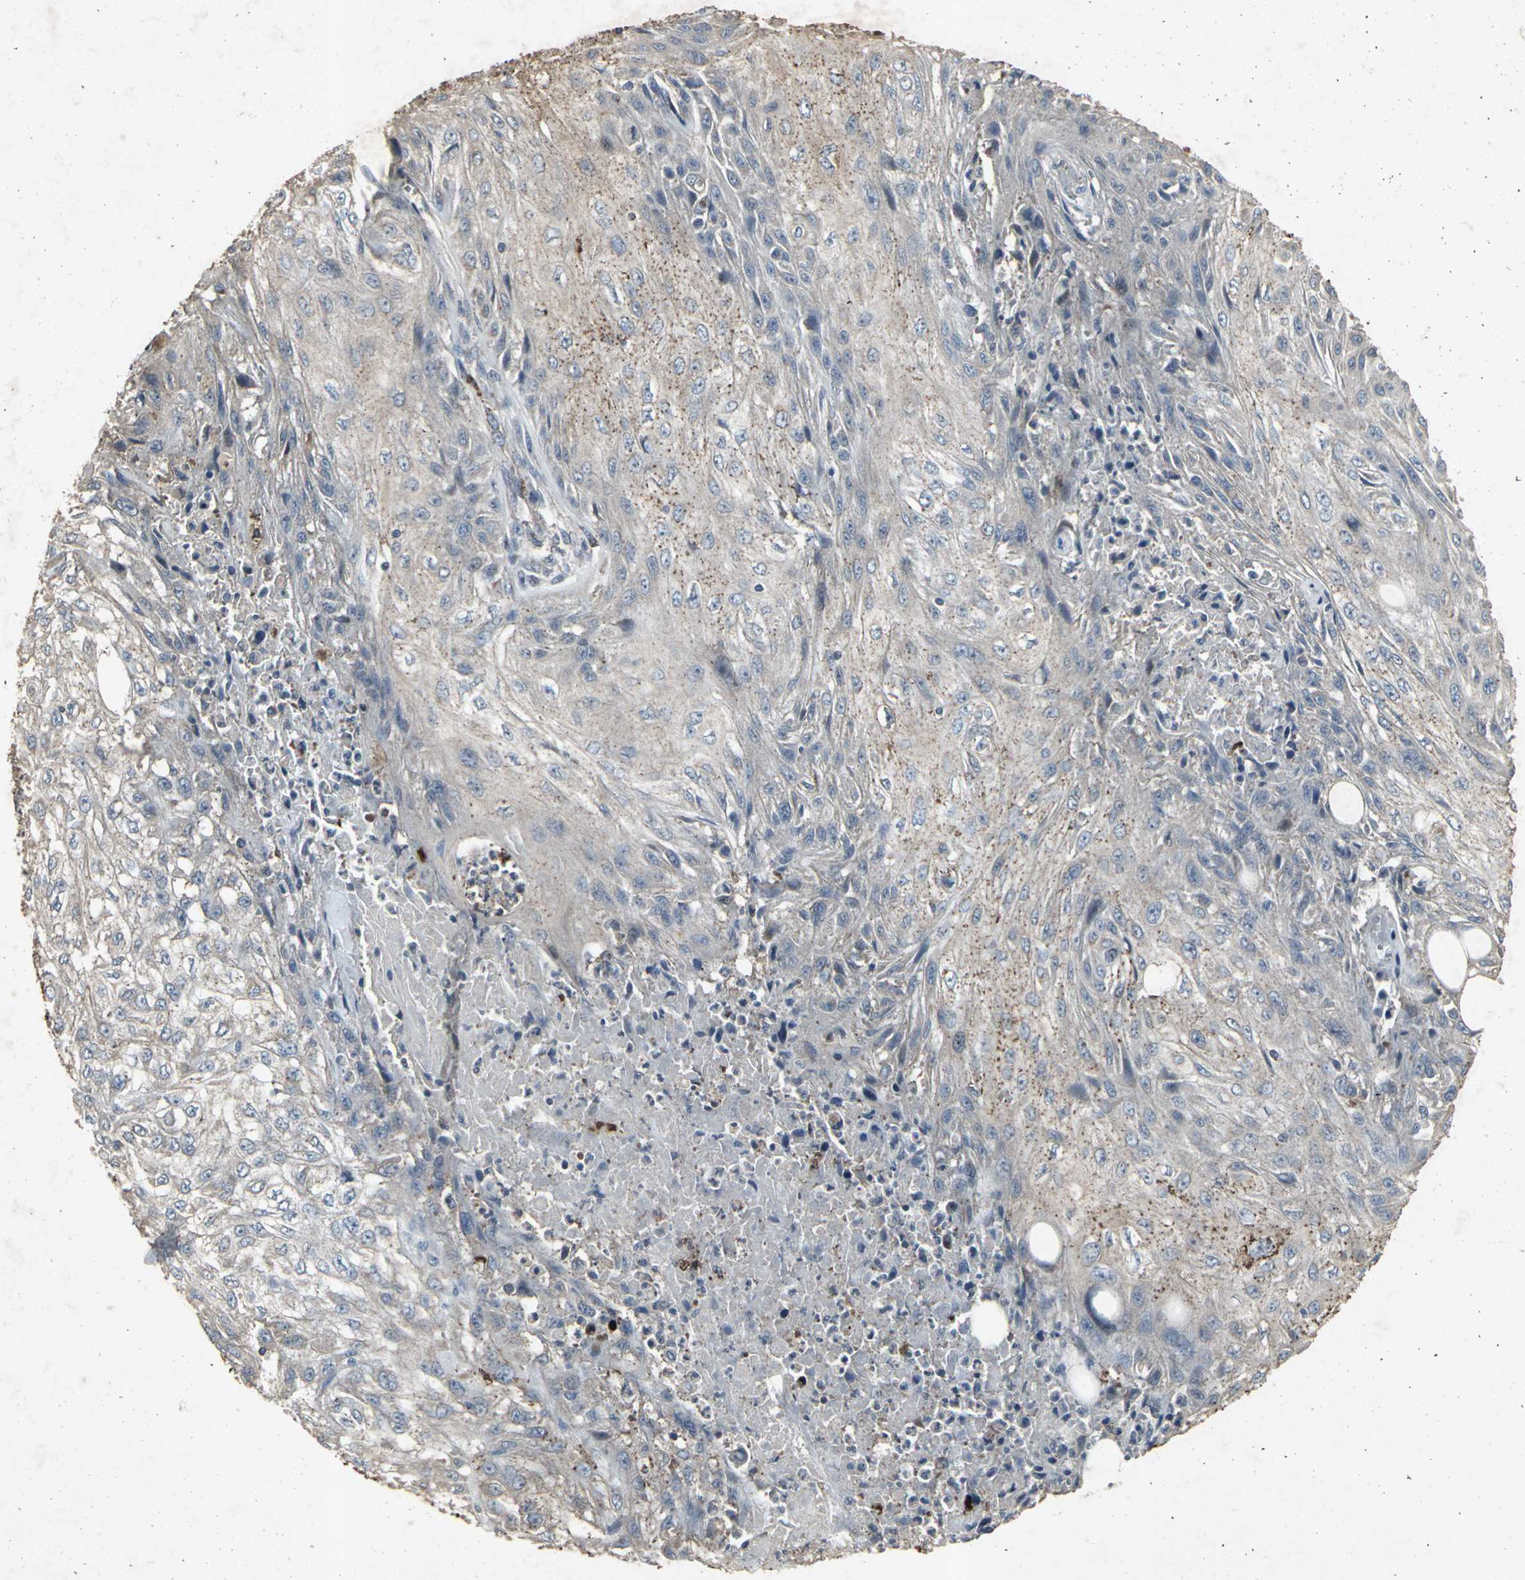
{"staining": {"intensity": "strong", "quantity": "25%-75%", "location": "cytoplasmic/membranous"}, "tissue": "skin cancer", "cell_type": "Tumor cells", "image_type": "cancer", "snomed": [{"axis": "morphology", "description": "Squamous cell carcinoma, NOS"}, {"axis": "topography", "description": "Skin"}], "caption": "Immunohistochemical staining of skin cancer shows high levels of strong cytoplasmic/membranous expression in about 25%-75% of tumor cells. (DAB IHC with brightfield microscopy, high magnification).", "gene": "CCR9", "patient": {"sex": "male", "age": 75}}